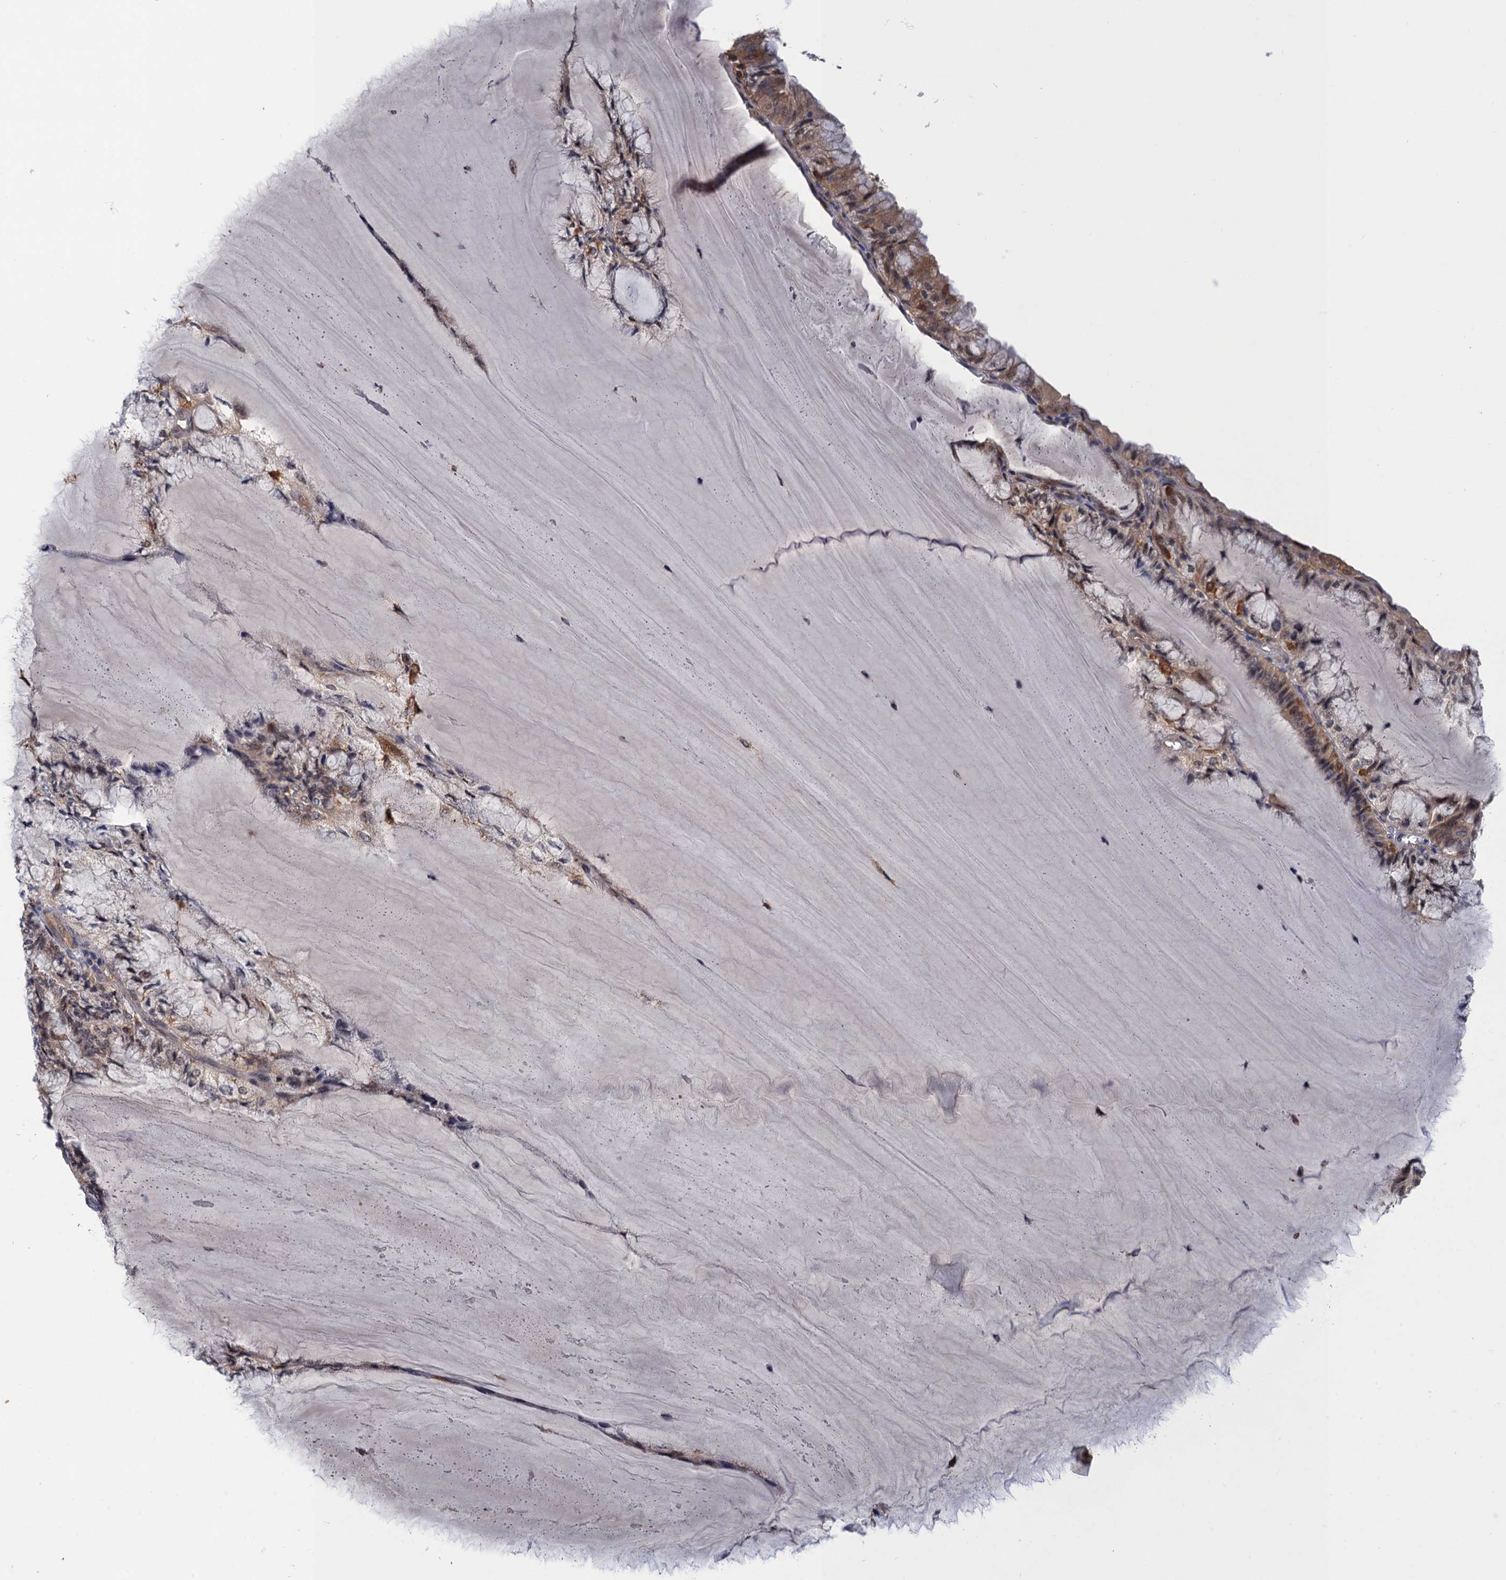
{"staining": {"intensity": "moderate", "quantity": "25%-75%", "location": "cytoplasmic/membranous"}, "tissue": "endometrial cancer", "cell_type": "Tumor cells", "image_type": "cancer", "snomed": [{"axis": "morphology", "description": "Adenocarcinoma, NOS"}, {"axis": "topography", "description": "Endometrium"}], "caption": "A brown stain highlights moderate cytoplasmic/membranous expression of a protein in human endometrial cancer tumor cells.", "gene": "NEK8", "patient": {"sex": "female", "age": 81}}